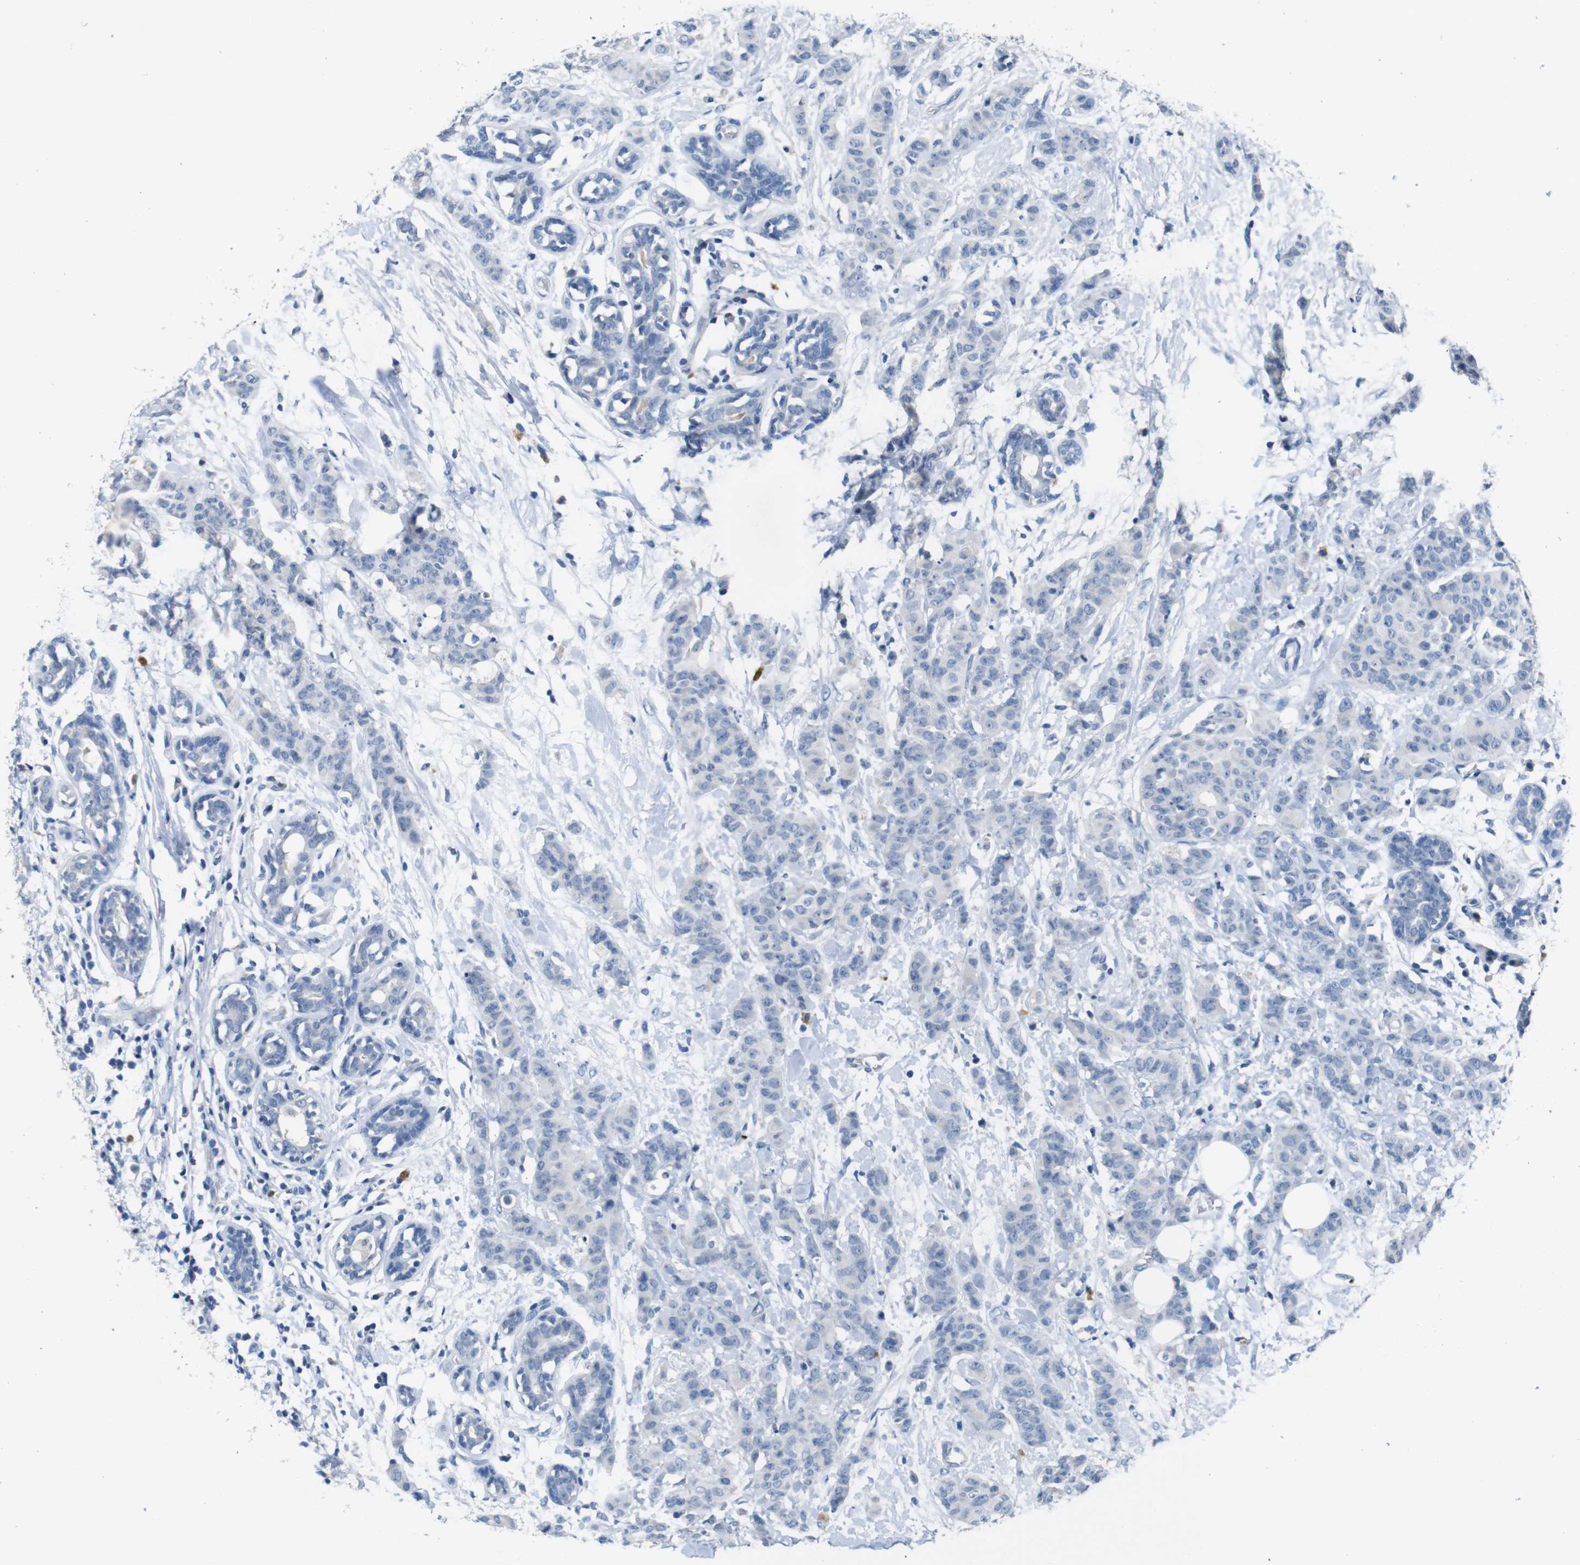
{"staining": {"intensity": "negative", "quantity": "none", "location": "none"}, "tissue": "breast cancer", "cell_type": "Tumor cells", "image_type": "cancer", "snomed": [{"axis": "morphology", "description": "Normal tissue, NOS"}, {"axis": "morphology", "description": "Duct carcinoma"}, {"axis": "topography", "description": "Breast"}], "caption": "IHC micrograph of human breast invasive ductal carcinoma stained for a protein (brown), which displays no staining in tumor cells.", "gene": "SLC2A8", "patient": {"sex": "female", "age": 40}}